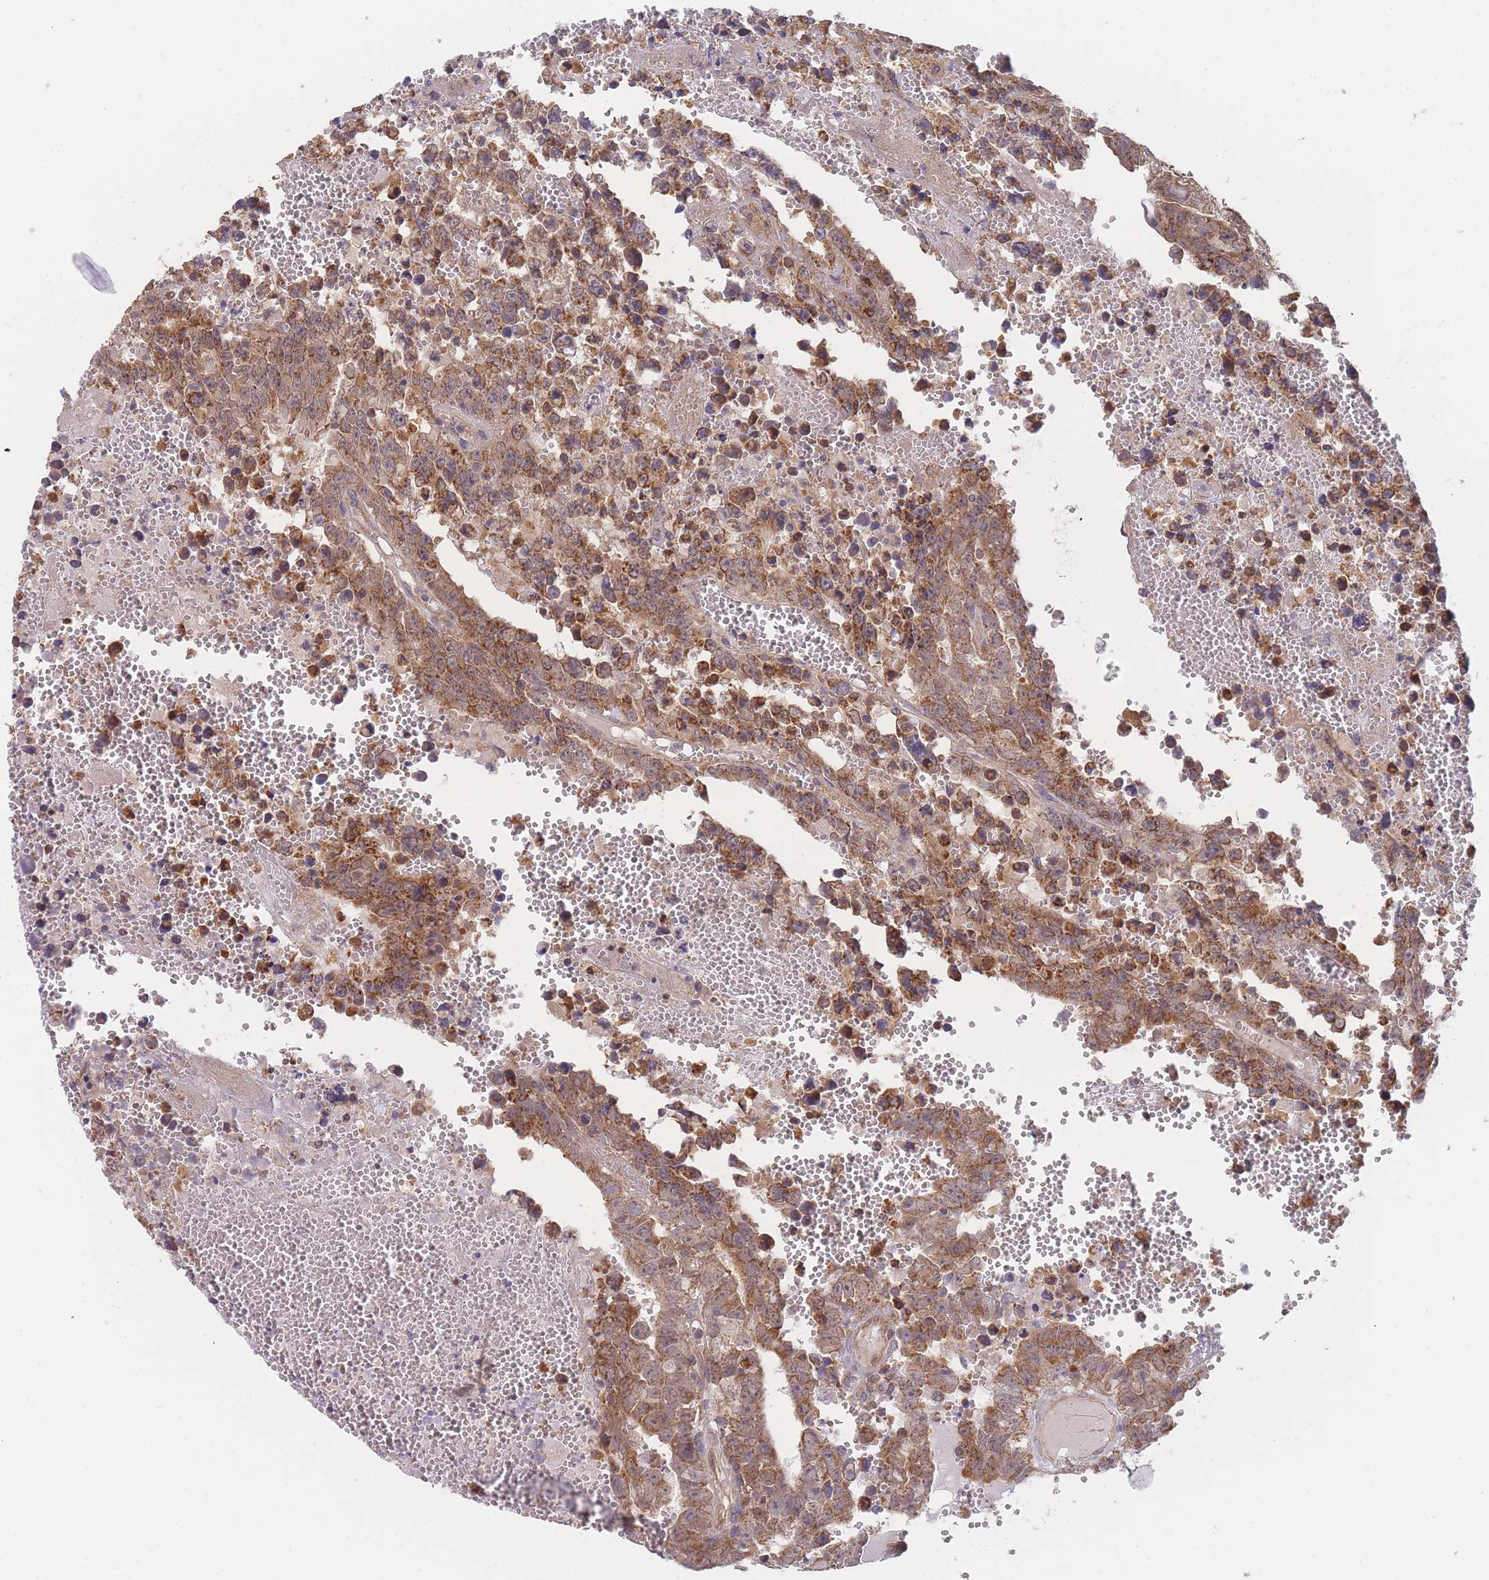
{"staining": {"intensity": "moderate", "quantity": ">75%", "location": "cytoplasmic/membranous"}, "tissue": "testis cancer", "cell_type": "Tumor cells", "image_type": "cancer", "snomed": [{"axis": "morphology", "description": "Carcinoma, Embryonal, NOS"}, {"axis": "topography", "description": "Testis"}], "caption": "Tumor cells demonstrate medium levels of moderate cytoplasmic/membranous expression in about >75% of cells in human testis cancer. The protein is shown in brown color, while the nuclei are stained blue.", "gene": "MRPS18B", "patient": {"sex": "male", "age": 25}}